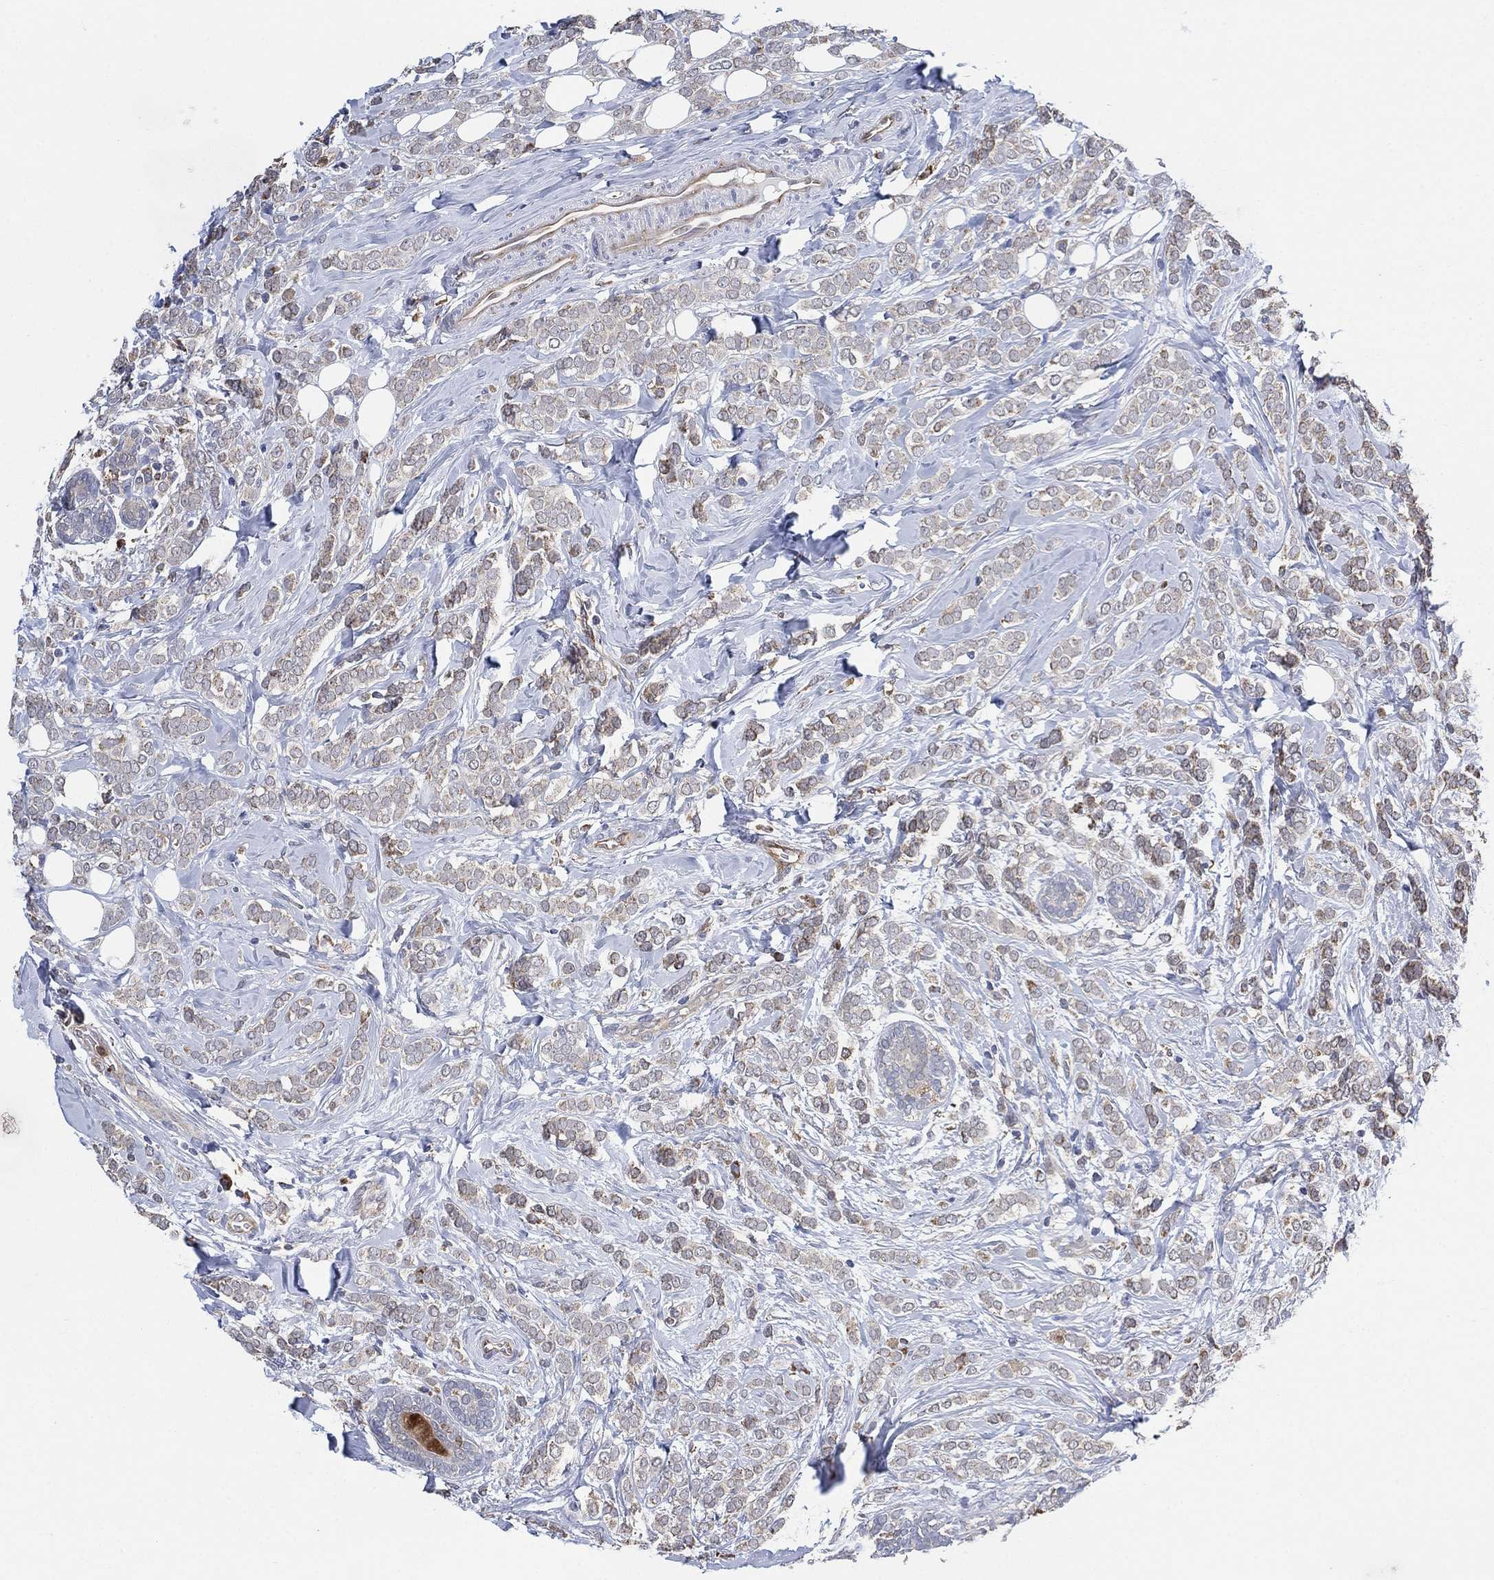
{"staining": {"intensity": "negative", "quantity": "none", "location": "none"}, "tissue": "breast cancer", "cell_type": "Tumor cells", "image_type": "cancer", "snomed": [{"axis": "morphology", "description": "Lobular carcinoma"}, {"axis": "topography", "description": "Breast"}], "caption": "Tumor cells are negative for protein expression in human breast lobular carcinoma.", "gene": "FES", "patient": {"sex": "female", "age": 49}}